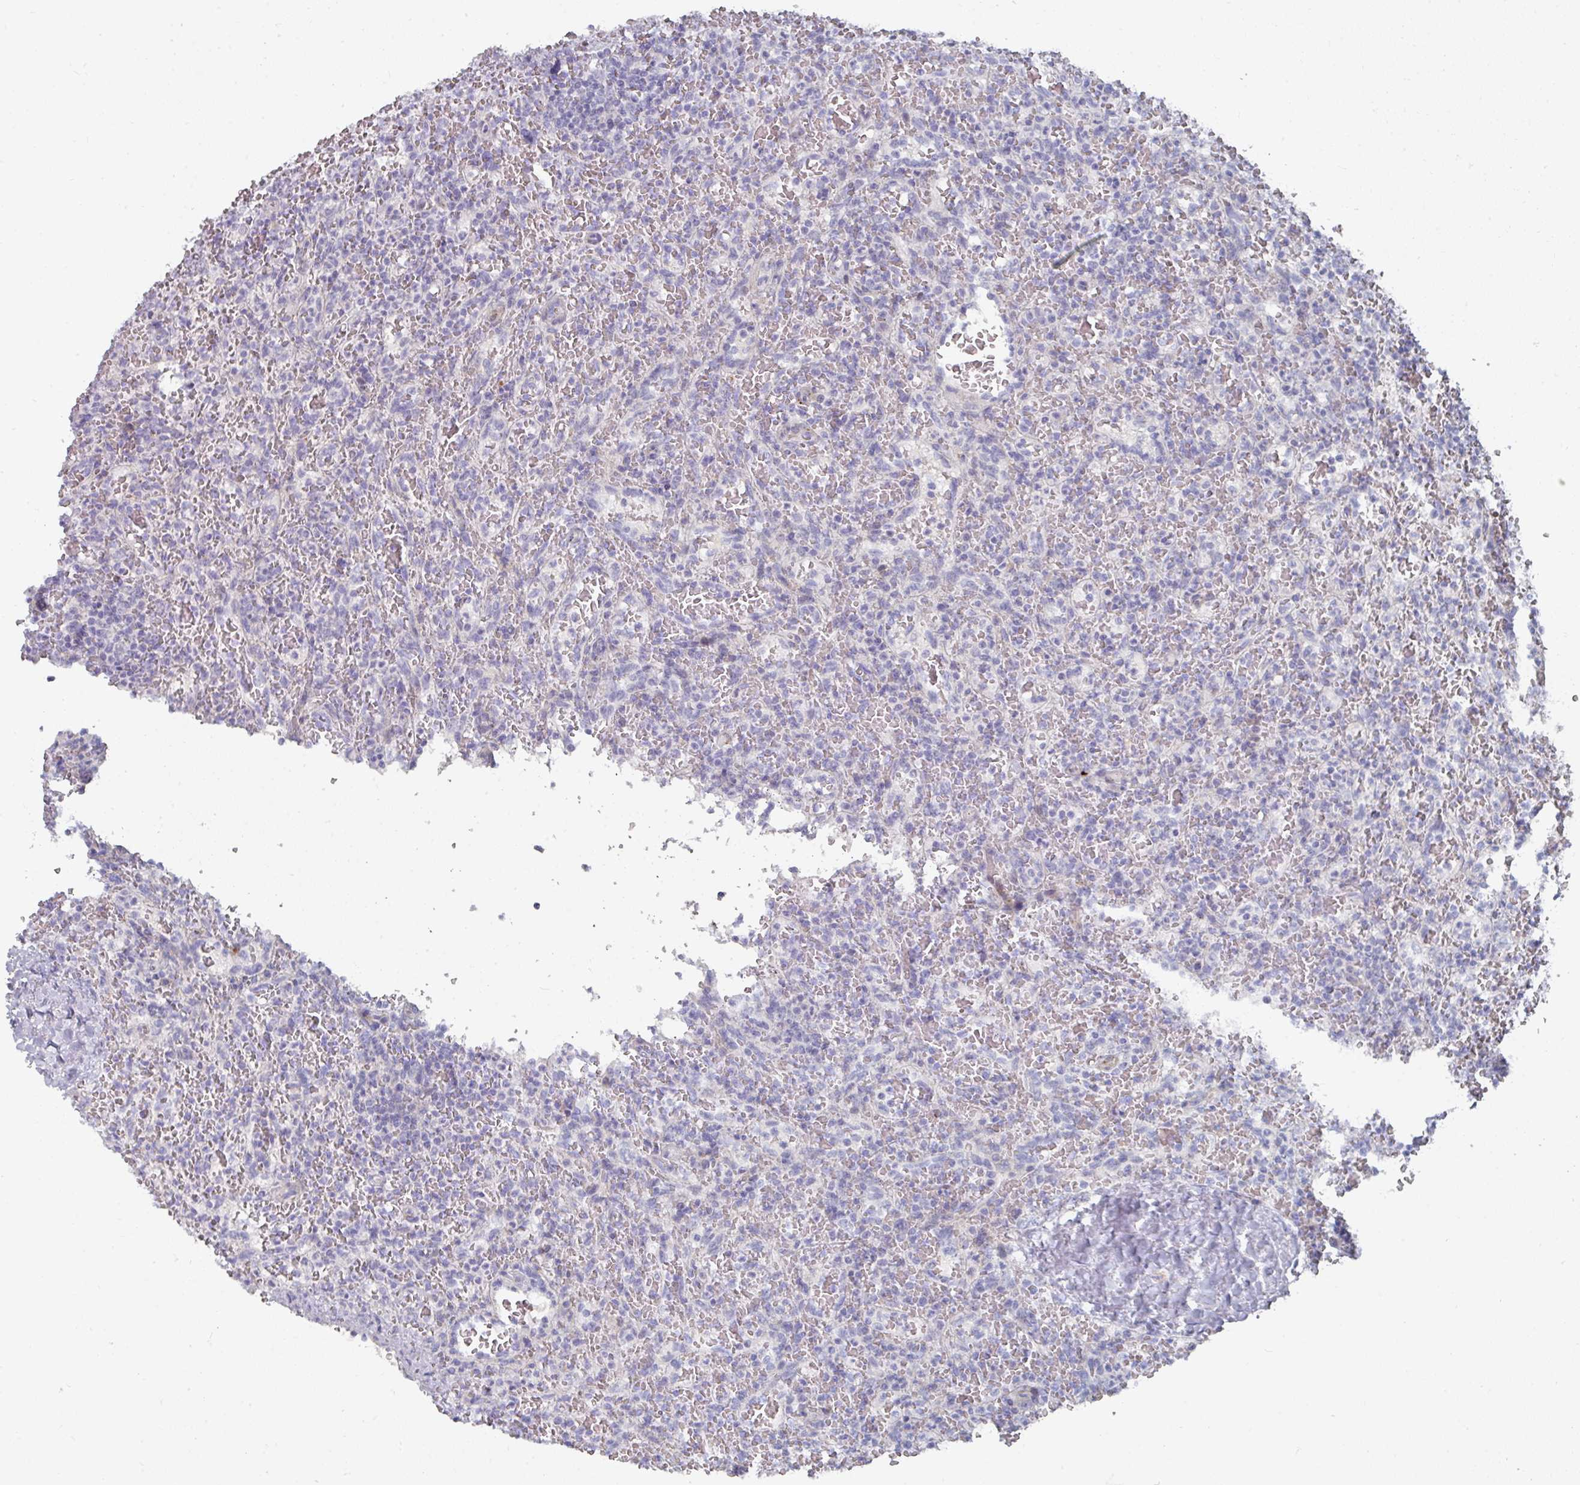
{"staining": {"intensity": "negative", "quantity": "none", "location": "none"}, "tissue": "lymphoma", "cell_type": "Tumor cells", "image_type": "cancer", "snomed": [{"axis": "morphology", "description": "Malignant lymphoma, non-Hodgkin's type, Low grade"}, {"axis": "topography", "description": "Spleen"}], "caption": "Malignant lymphoma, non-Hodgkin's type (low-grade) was stained to show a protein in brown. There is no significant expression in tumor cells.", "gene": "NT5C1A", "patient": {"sex": "female", "age": 64}}